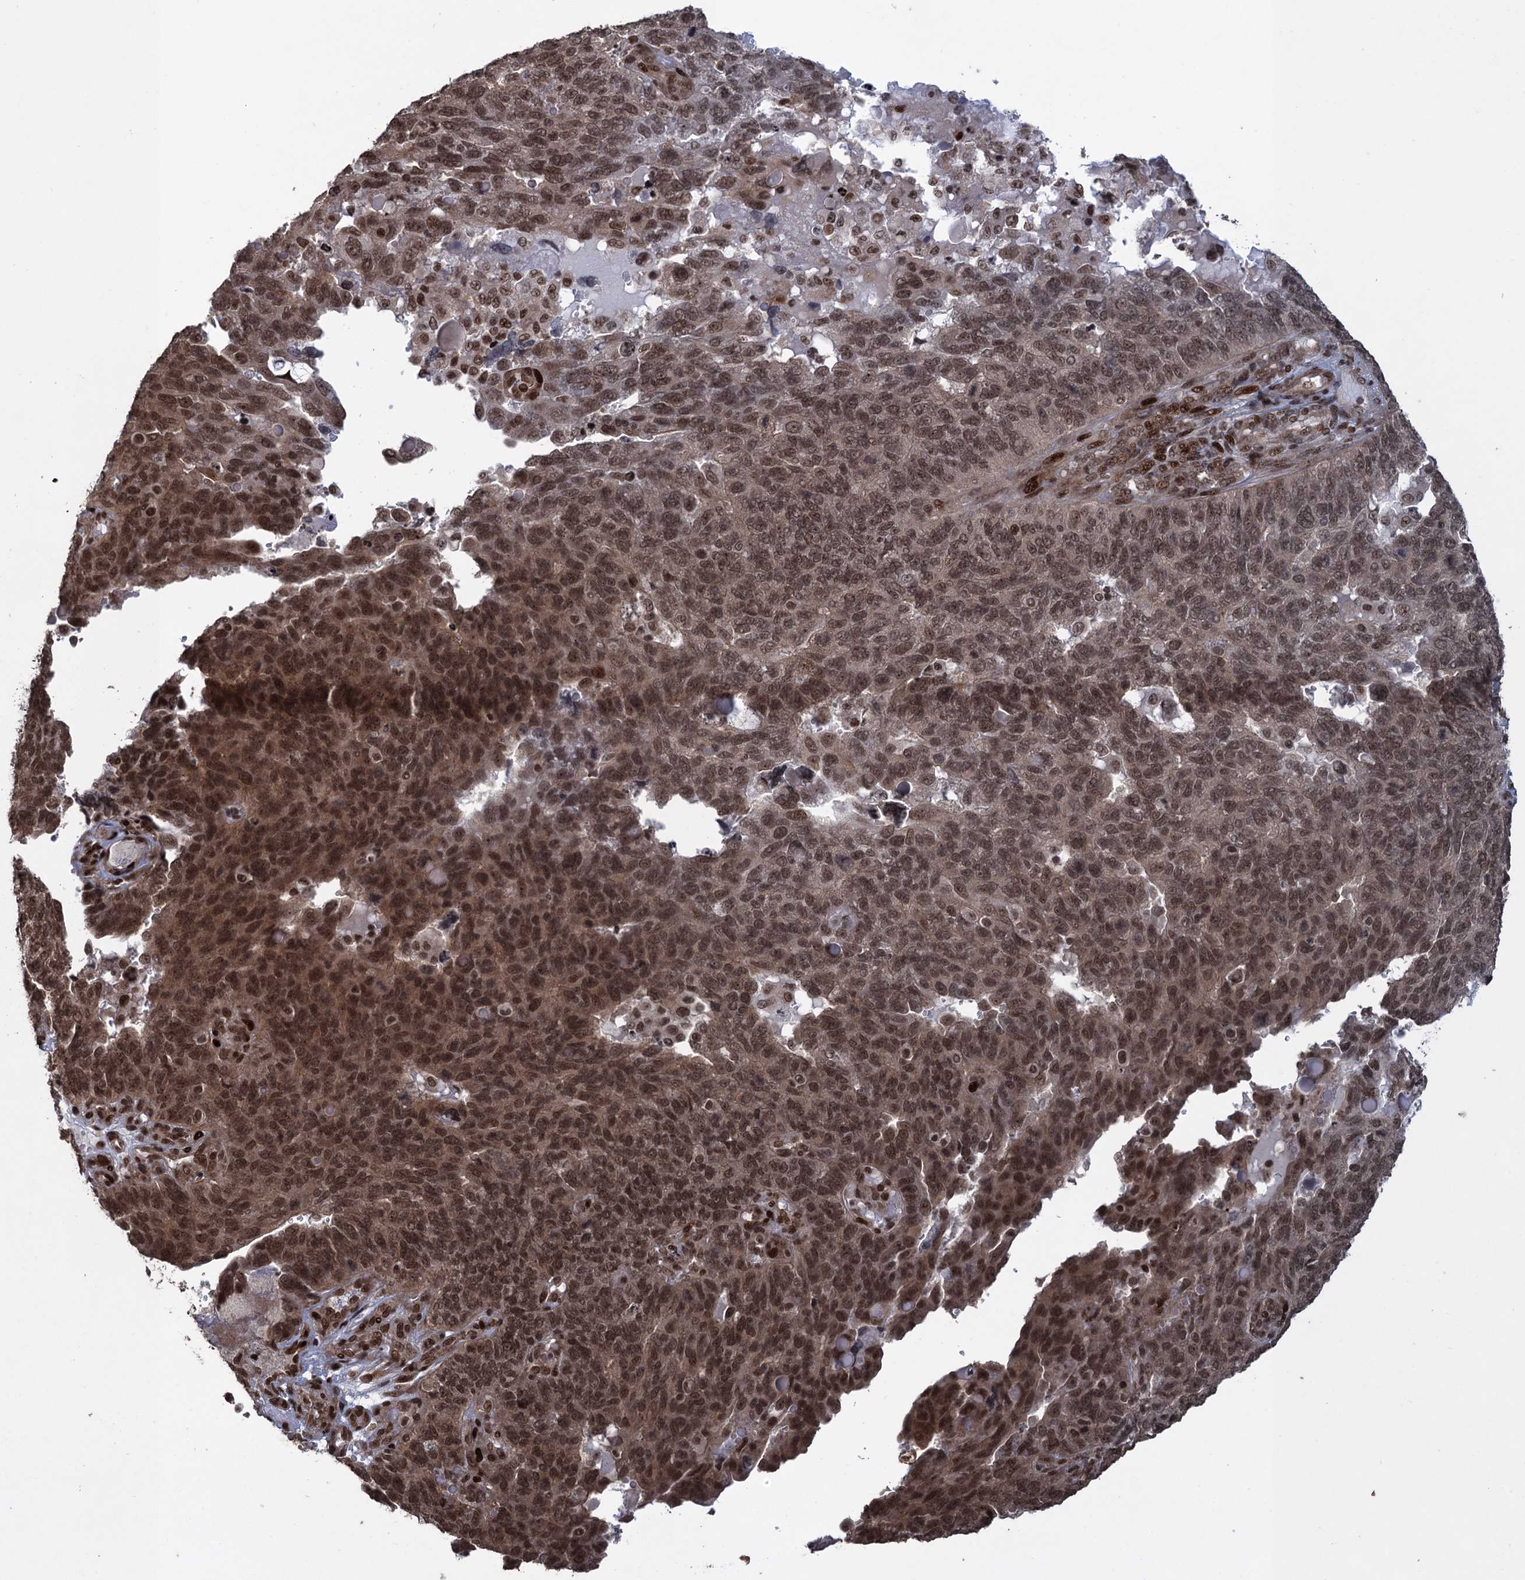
{"staining": {"intensity": "moderate", "quantity": ">75%", "location": "nuclear"}, "tissue": "endometrial cancer", "cell_type": "Tumor cells", "image_type": "cancer", "snomed": [{"axis": "morphology", "description": "Adenocarcinoma, NOS"}, {"axis": "topography", "description": "Endometrium"}], "caption": "Protein positivity by immunohistochemistry demonstrates moderate nuclear positivity in about >75% of tumor cells in endometrial adenocarcinoma.", "gene": "ZNF169", "patient": {"sex": "female", "age": 66}}